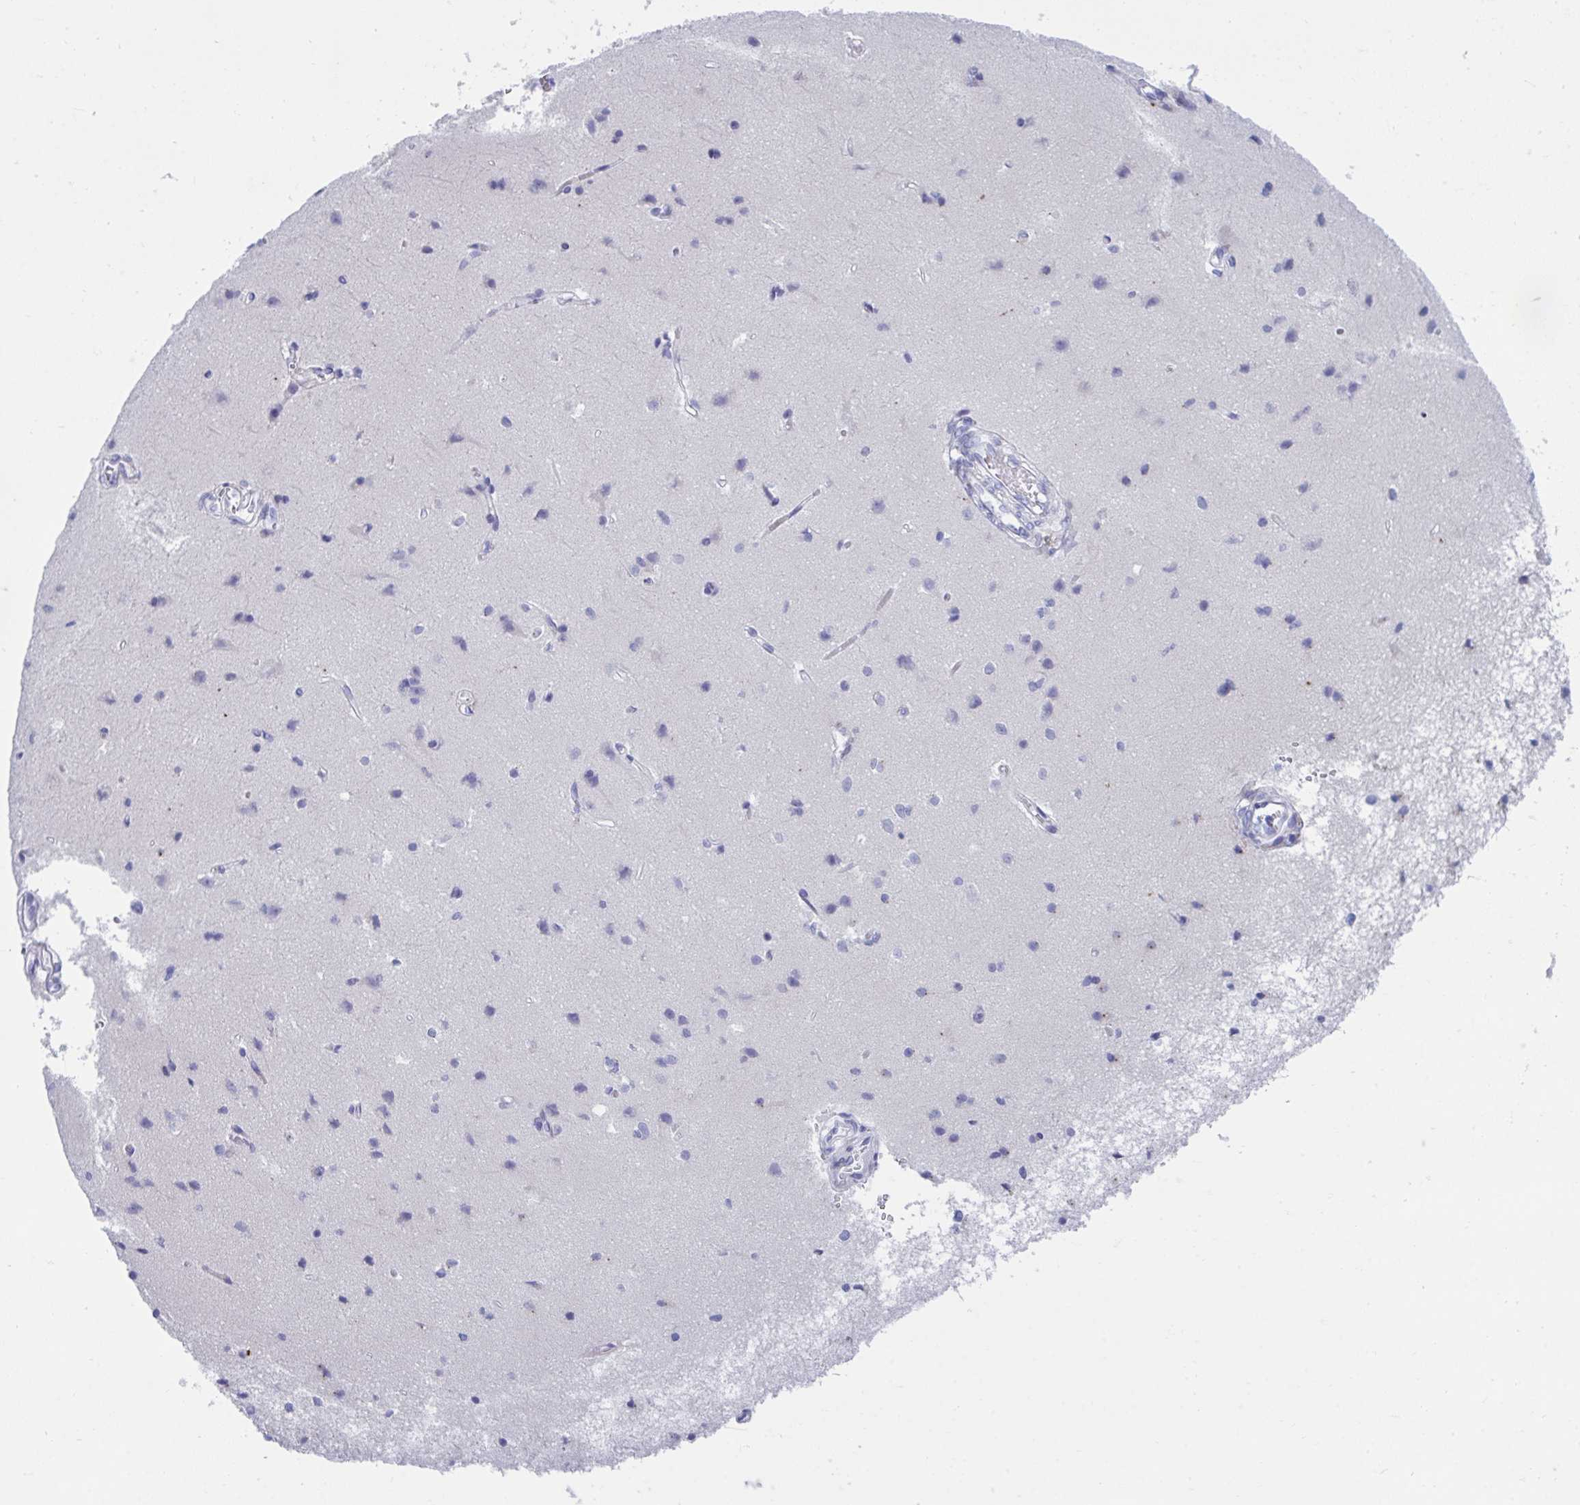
{"staining": {"intensity": "negative", "quantity": "none", "location": "none"}, "tissue": "cerebral cortex", "cell_type": "Endothelial cells", "image_type": "normal", "snomed": [{"axis": "morphology", "description": "Normal tissue, NOS"}, {"axis": "topography", "description": "Cerebral cortex"}], "caption": "Immunohistochemical staining of unremarkable cerebral cortex reveals no significant positivity in endothelial cells. The staining is performed using DAB brown chromogen with nuclei counter-stained in using hematoxylin.", "gene": "TTC30A", "patient": {"sex": "male", "age": 37}}